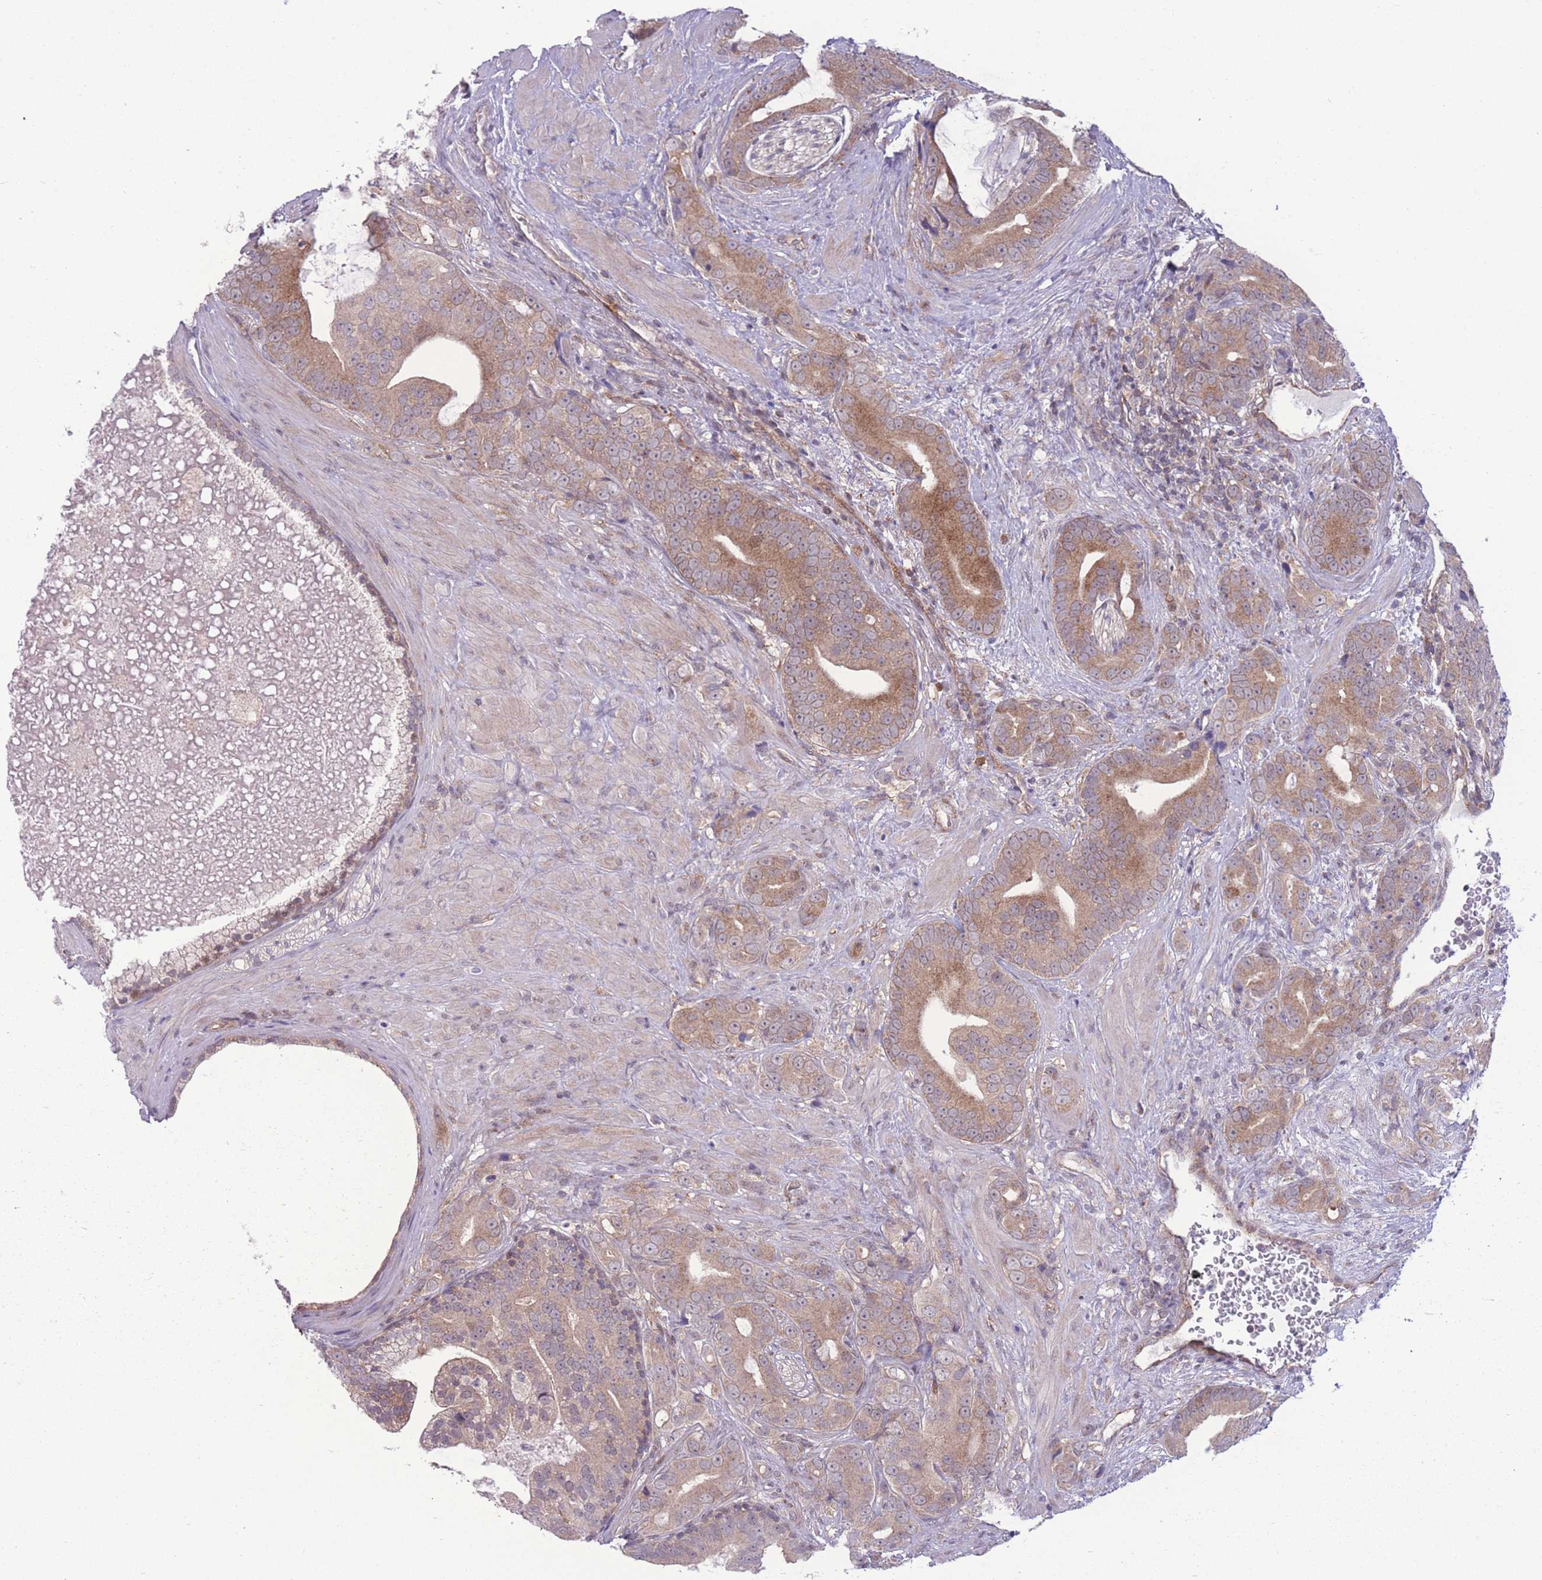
{"staining": {"intensity": "moderate", "quantity": ">75%", "location": "cytoplasmic/membranous"}, "tissue": "prostate cancer", "cell_type": "Tumor cells", "image_type": "cancer", "snomed": [{"axis": "morphology", "description": "Adenocarcinoma, High grade"}, {"axis": "topography", "description": "Prostate"}], "caption": "DAB immunohistochemical staining of adenocarcinoma (high-grade) (prostate) demonstrates moderate cytoplasmic/membranous protein positivity in about >75% of tumor cells. (DAB (3,3'-diaminobenzidine) = brown stain, brightfield microscopy at high magnification).", "gene": "RIC8A", "patient": {"sex": "male", "age": 55}}